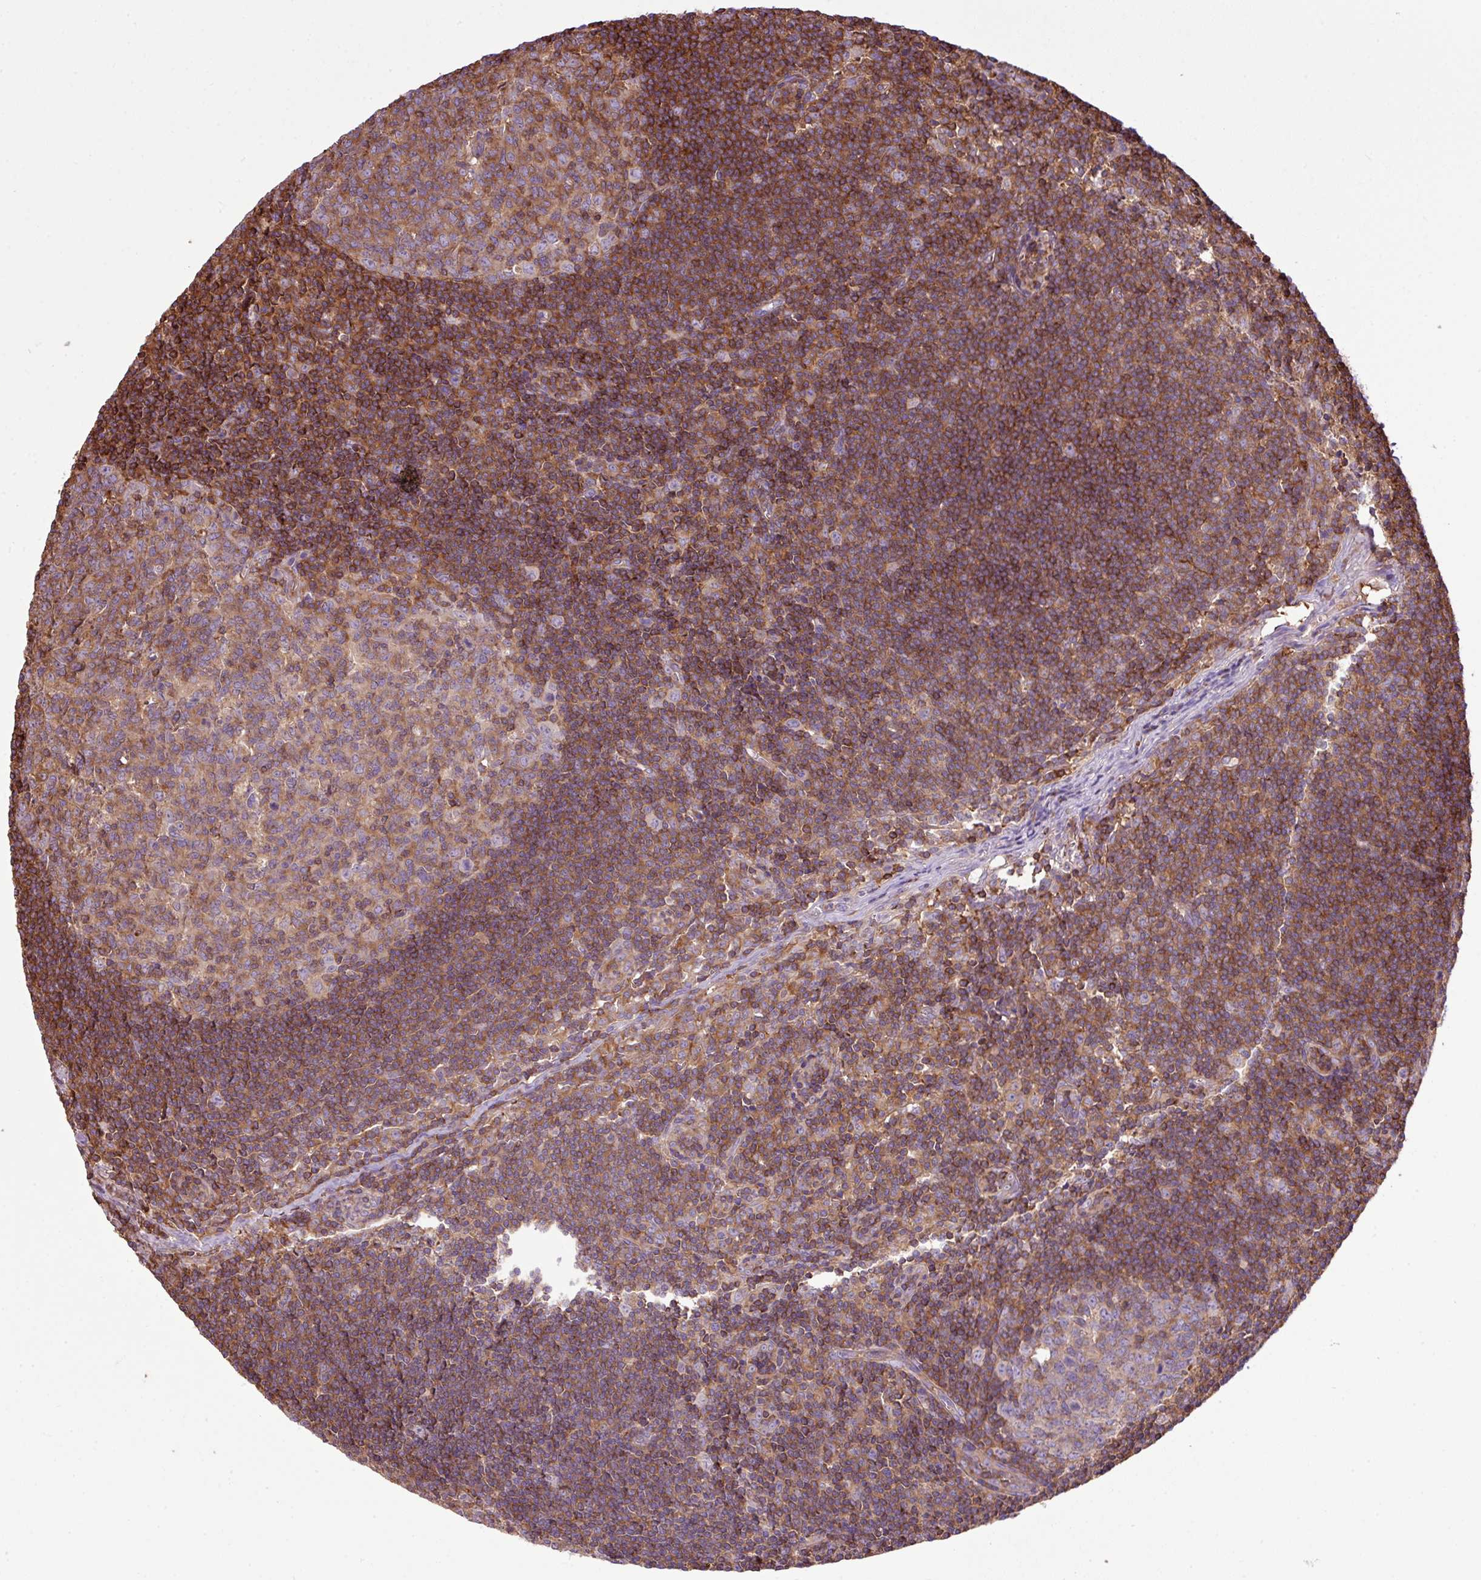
{"staining": {"intensity": "moderate", "quantity": "25%-75%", "location": "cytoplasmic/membranous"}, "tissue": "lymph node", "cell_type": "Germinal center cells", "image_type": "normal", "snomed": [{"axis": "morphology", "description": "Normal tissue, NOS"}, {"axis": "topography", "description": "Lymph node"}], "caption": "Protein analysis of normal lymph node shows moderate cytoplasmic/membranous positivity in about 25%-75% of germinal center cells.", "gene": "PGAP6", "patient": {"sex": "female", "age": 29}}